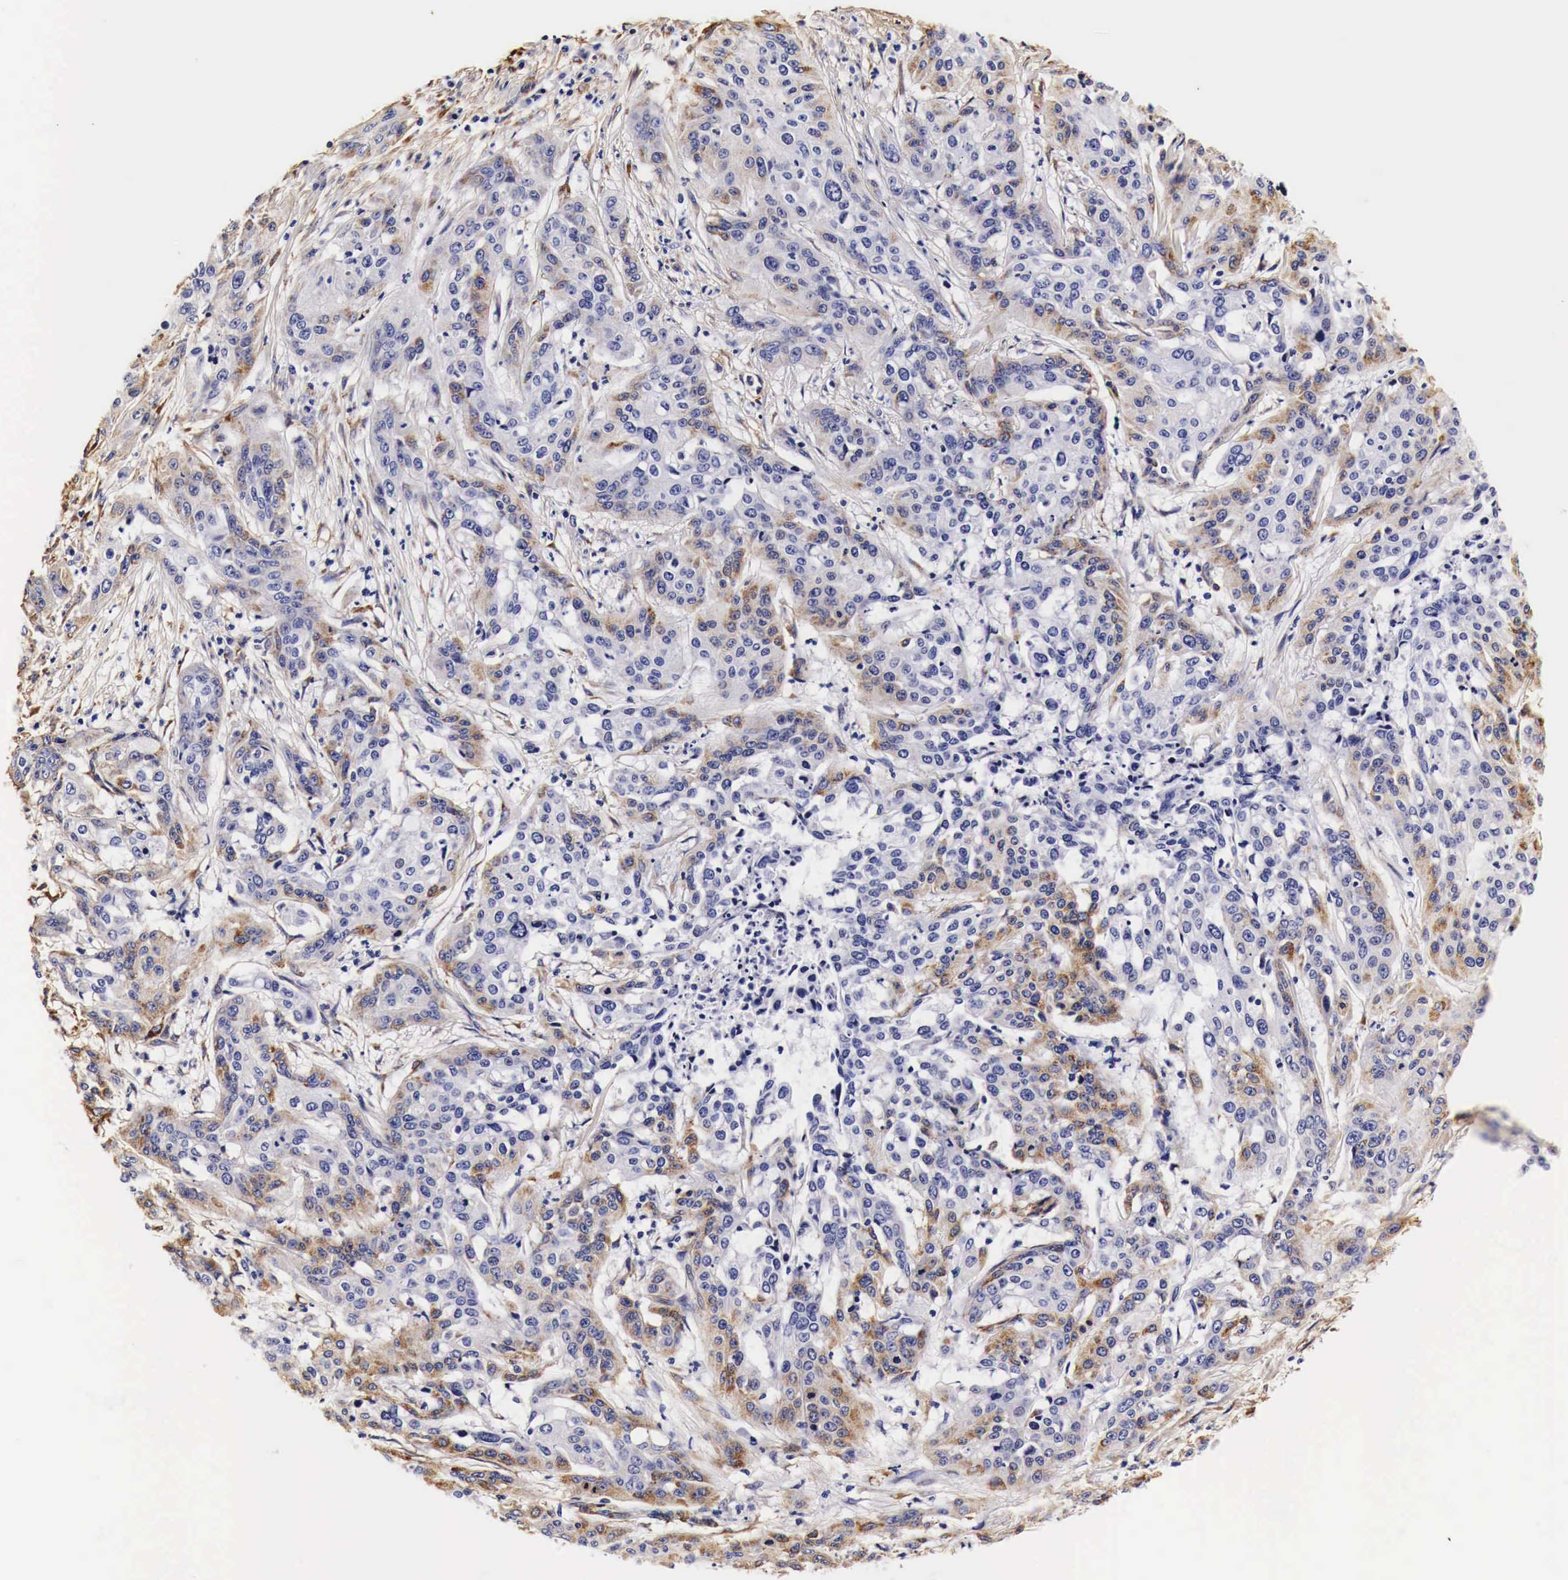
{"staining": {"intensity": "negative", "quantity": "none", "location": "none"}, "tissue": "cervical cancer", "cell_type": "Tumor cells", "image_type": "cancer", "snomed": [{"axis": "morphology", "description": "Squamous cell carcinoma, NOS"}, {"axis": "topography", "description": "Cervix"}], "caption": "There is no significant expression in tumor cells of cervical cancer (squamous cell carcinoma). The staining is performed using DAB brown chromogen with nuclei counter-stained in using hematoxylin.", "gene": "LAMB2", "patient": {"sex": "female", "age": 41}}